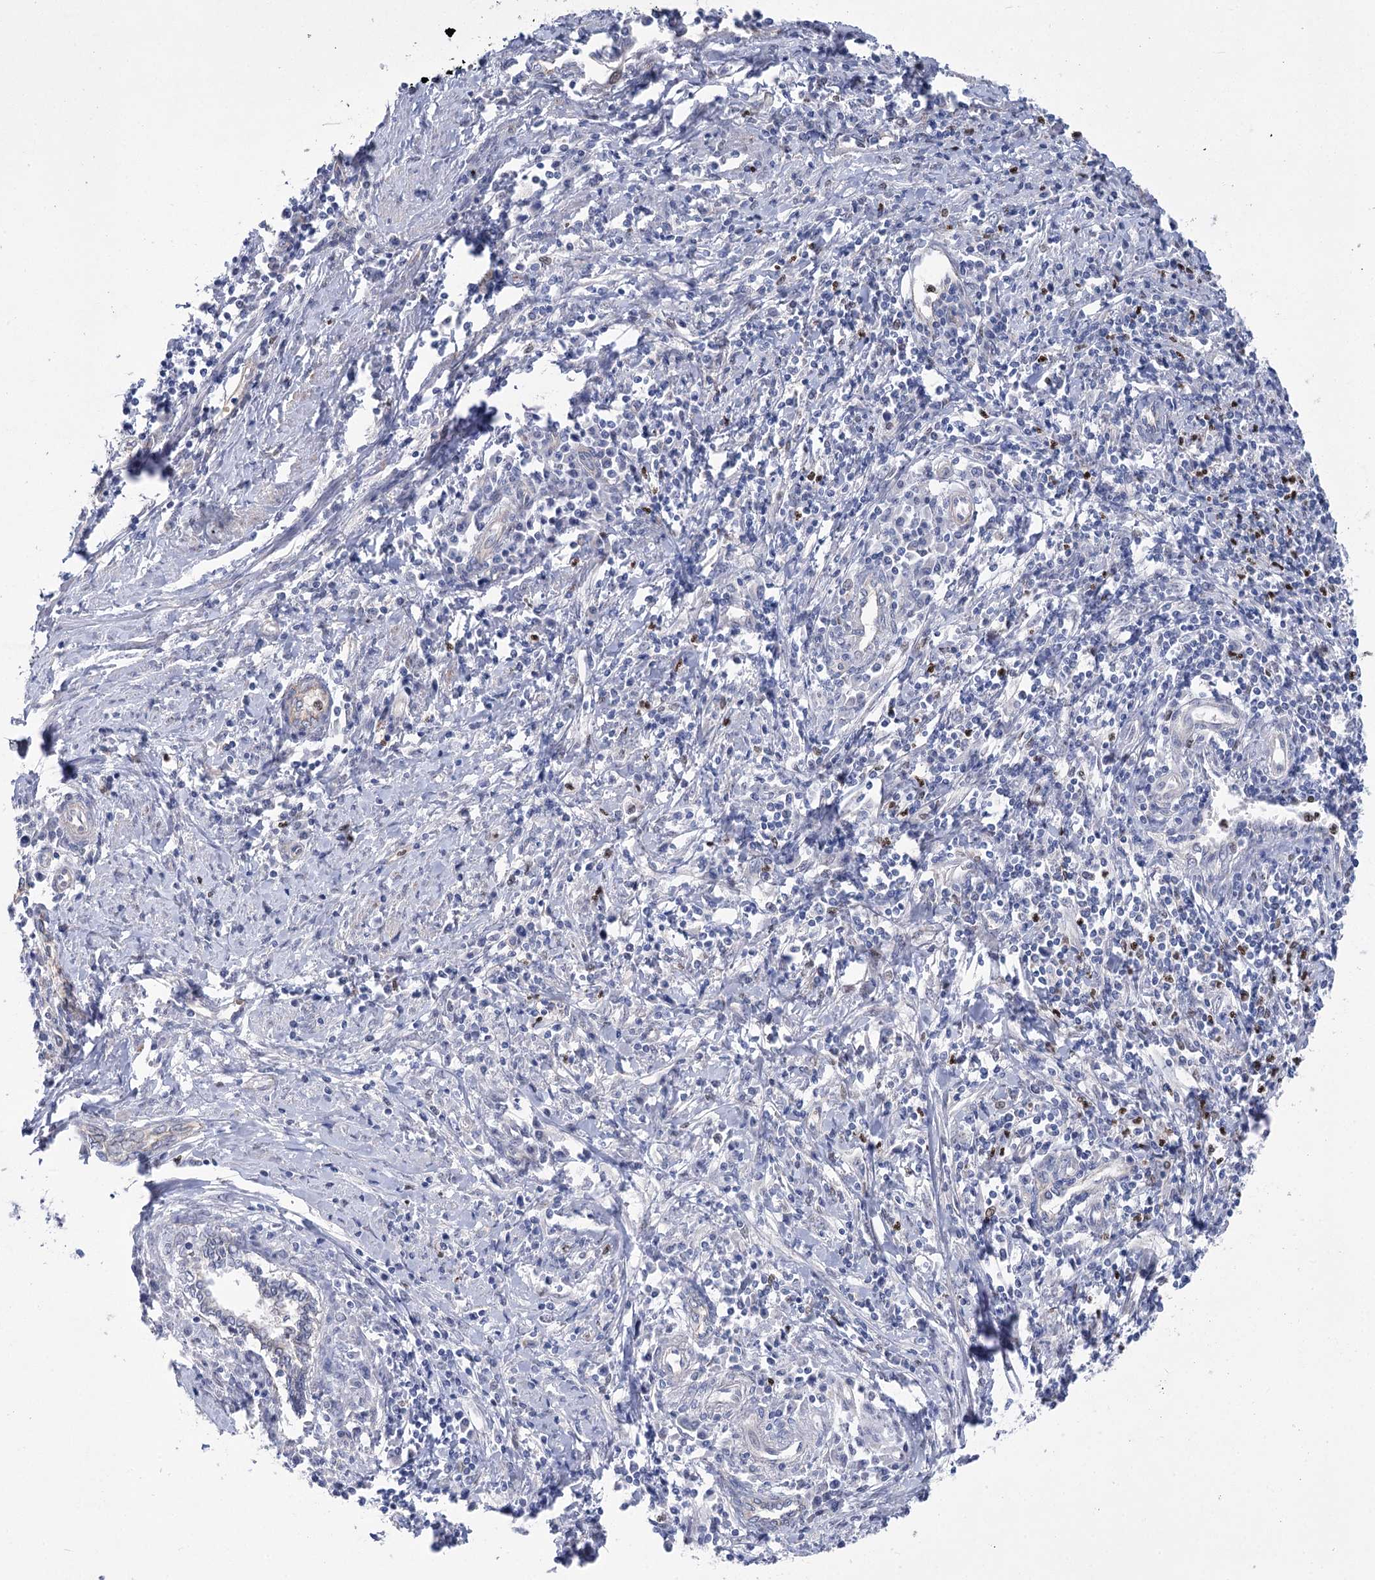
{"staining": {"intensity": "negative", "quantity": "none", "location": "none"}, "tissue": "cervical cancer", "cell_type": "Tumor cells", "image_type": "cancer", "snomed": [{"axis": "morphology", "description": "Squamous cell carcinoma, NOS"}, {"axis": "topography", "description": "Cervix"}], "caption": "There is no significant positivity in tumor cells of cervical cancer (squamous cell carcinoma).", "gene": "THAP6", "patient": {"sex": "female", "age": 32}}